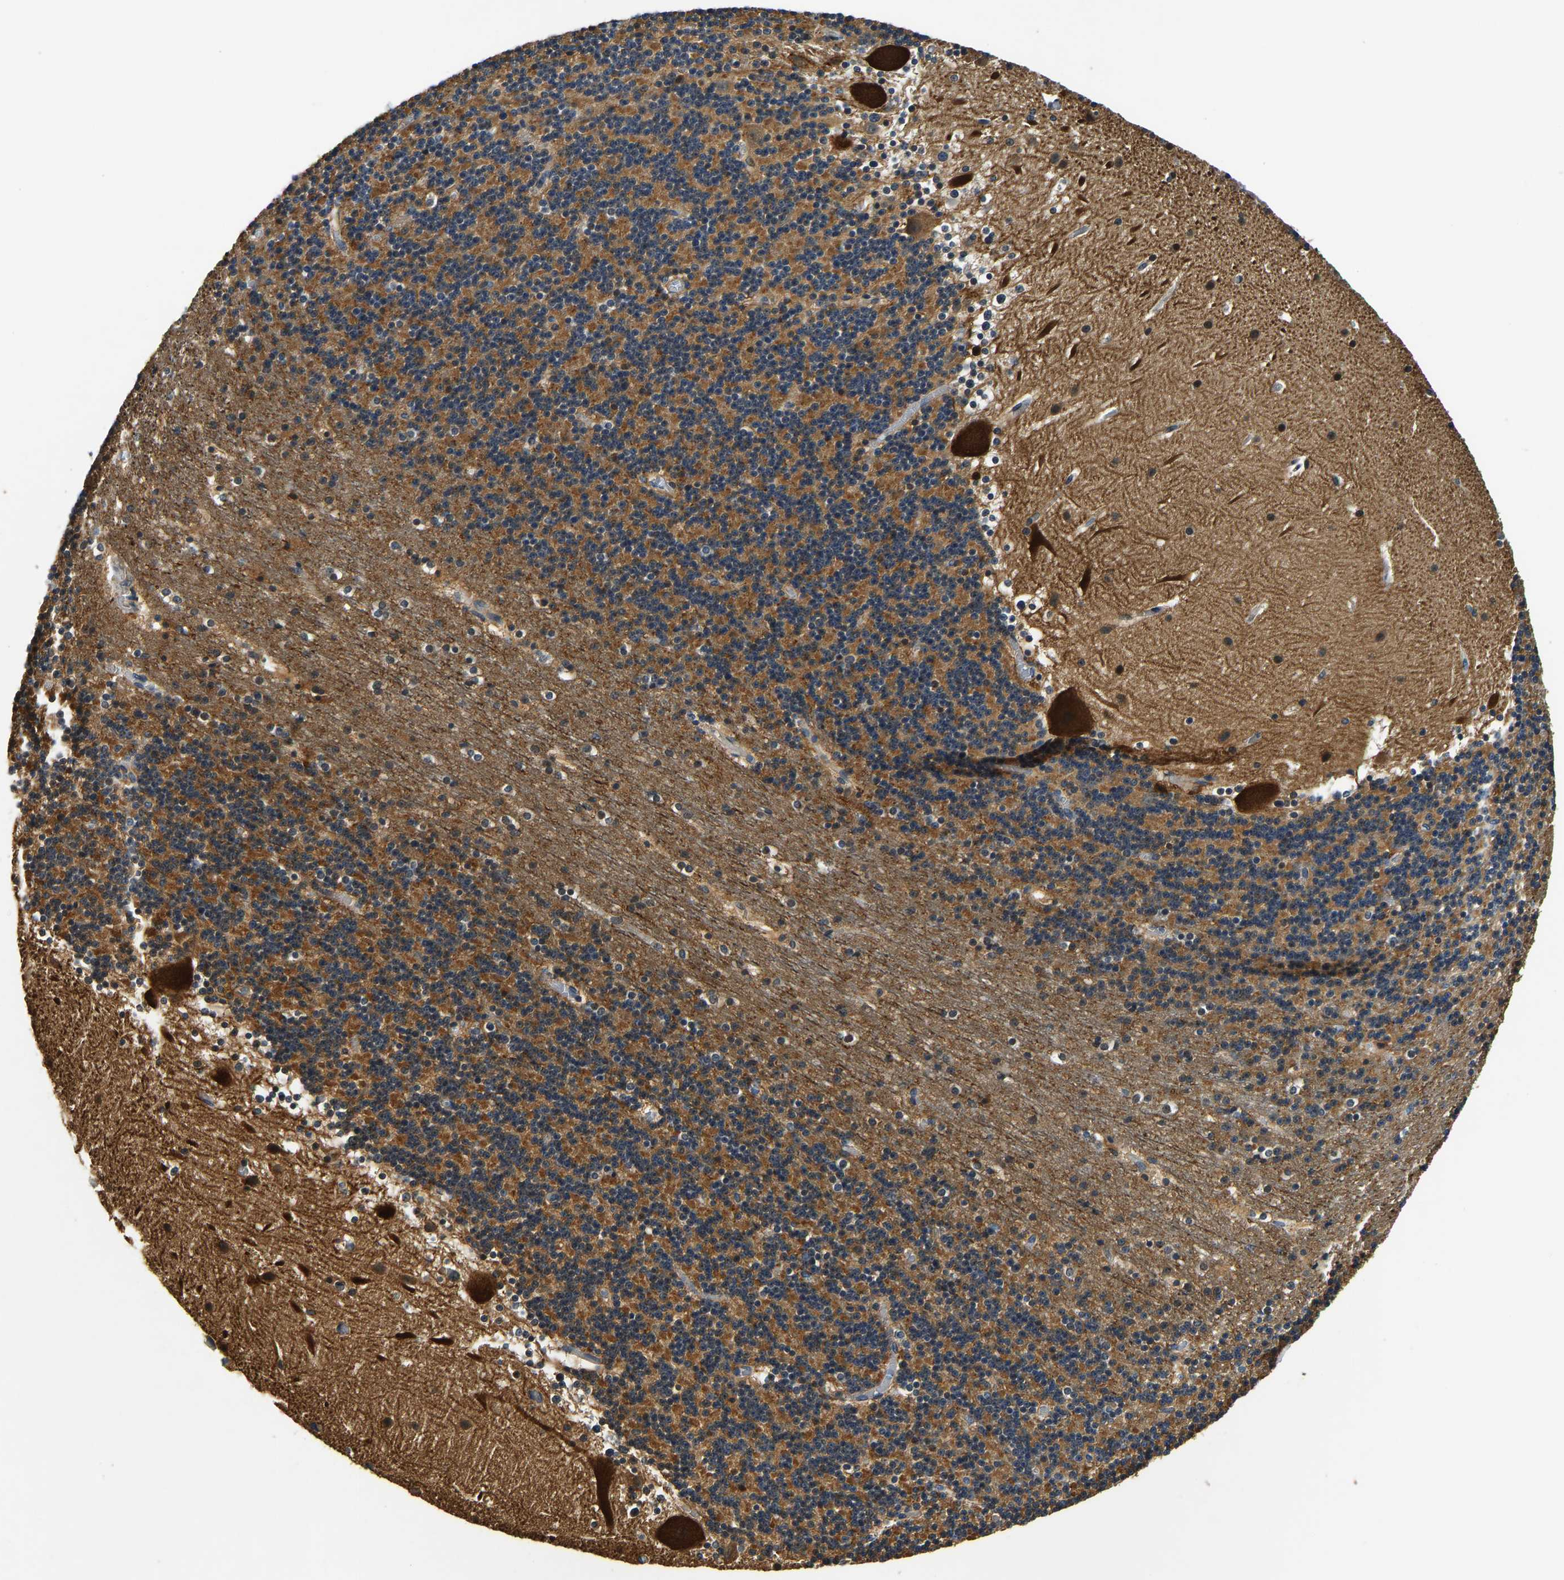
{"staining": {"intensity": "moderate", "quantity": ">75%", "location": "cytoplasmic/membranous"}, "tissue": "cerebellum", "cell_type": "Cells in granular layer", "image_type": "normal", "snomed": [{"axis": "morphology", "description": "Normal tissue, NOS"}, {"axis": "topography", "description": "Cerebellum"}], "caption": "Human cerebellum stained for a protein (brown) demonstrates moderate cytoplasmic/membranous positive staining in approximately >75% of cells in granular layer.", "gene": "RESF1", "patient": {"sex": "male", "age": 45}}